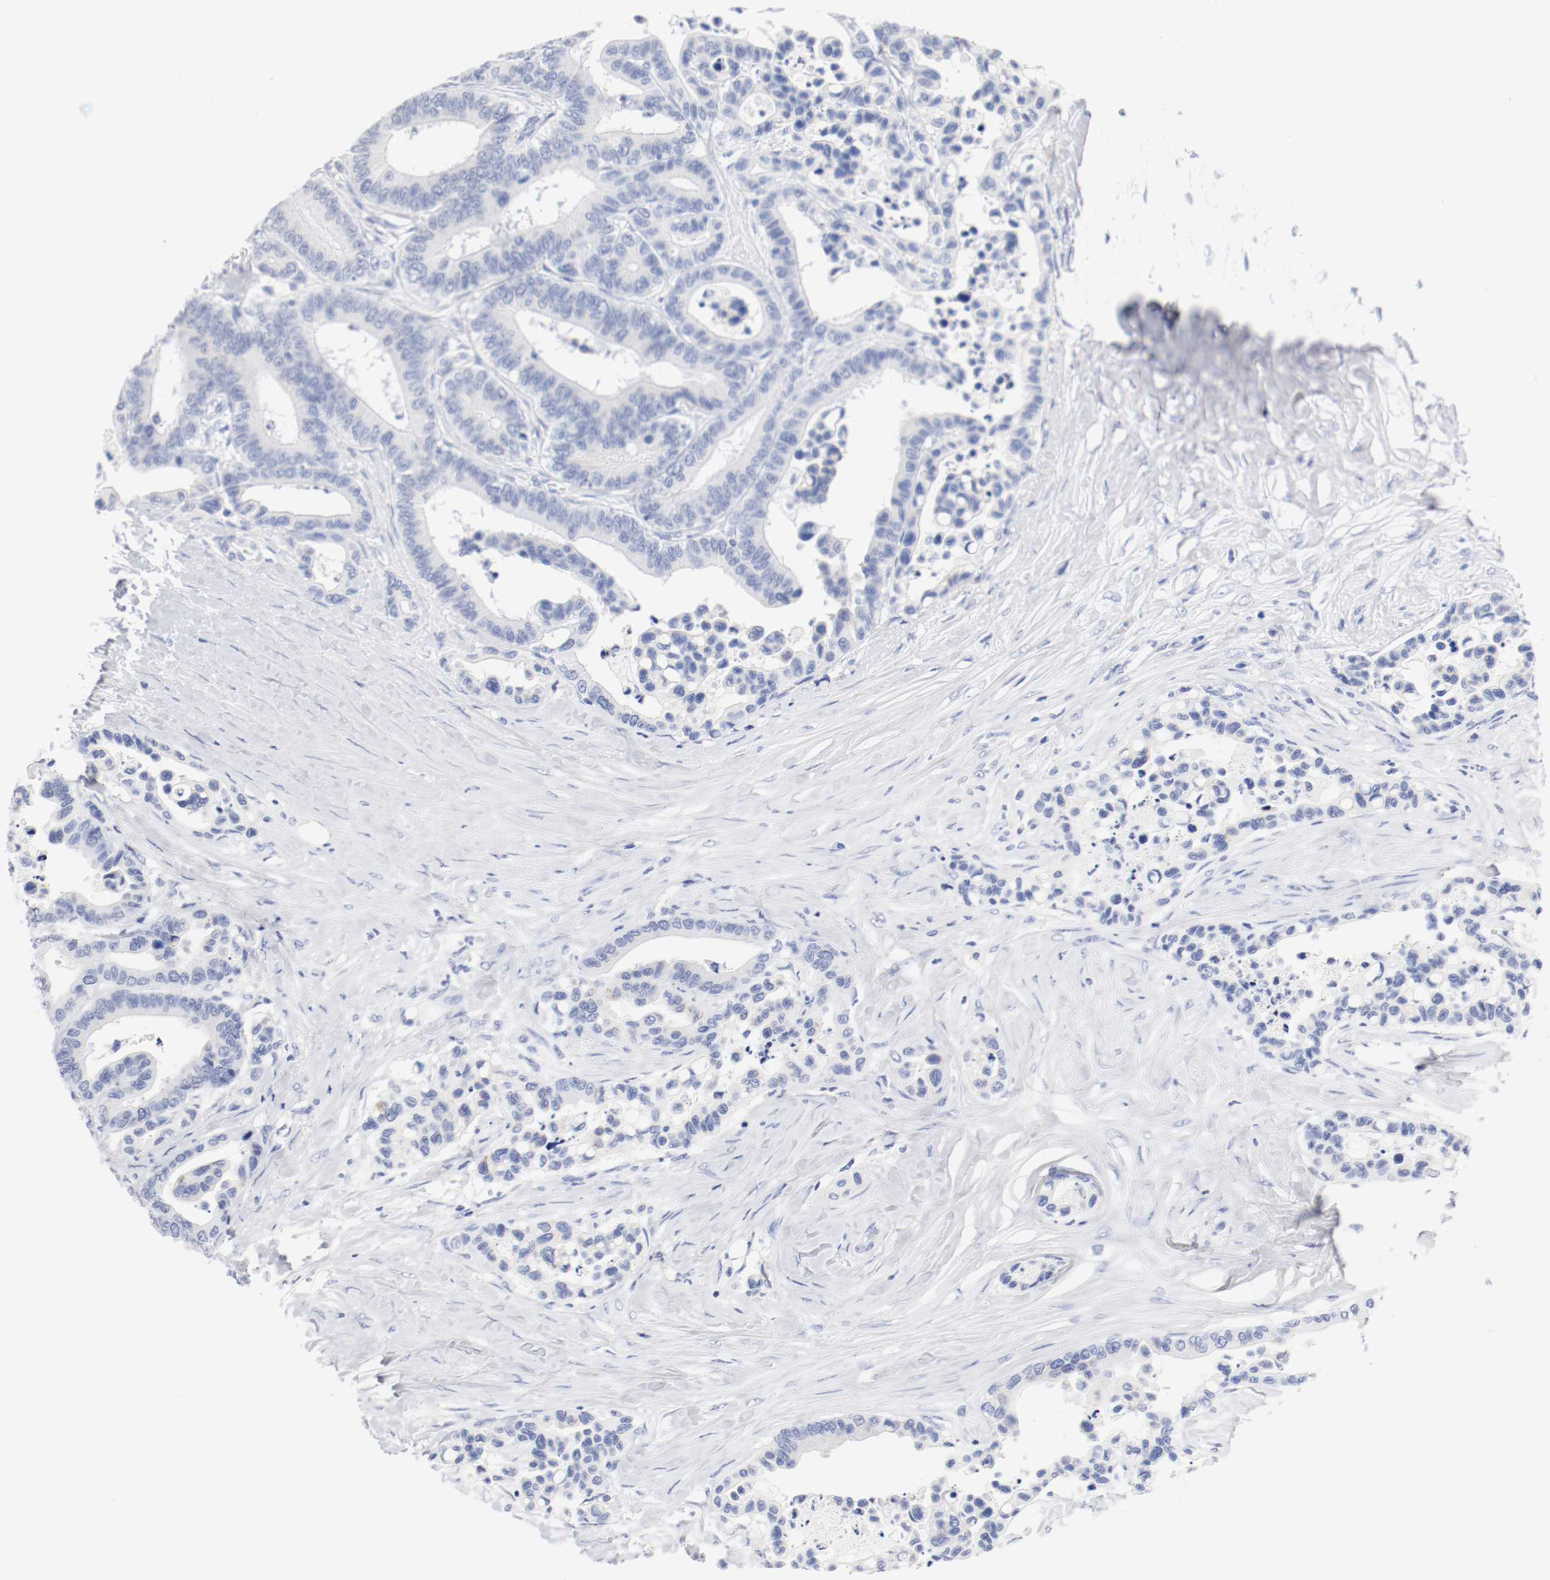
{"staining": {"intensity": "negative", "quantity": "none", "location": "none"}, "tissue": "colorectal cancer", "cell_type": "Tumor cells", "image_type": "cancer", "snomed": [{"axis": "morphology", "description": "Adenocarcinoma, NOS"}, {"axis": "topography", "description": "Colon"}], "caption": "Immunohistochemistry image of human colorectal cancer (adenocarcinoma) stained for a protein (brown), which reveals no expression in tumor cells.", "gene": "HOMER1", "patient": {"sex": "male", "age": 82}}